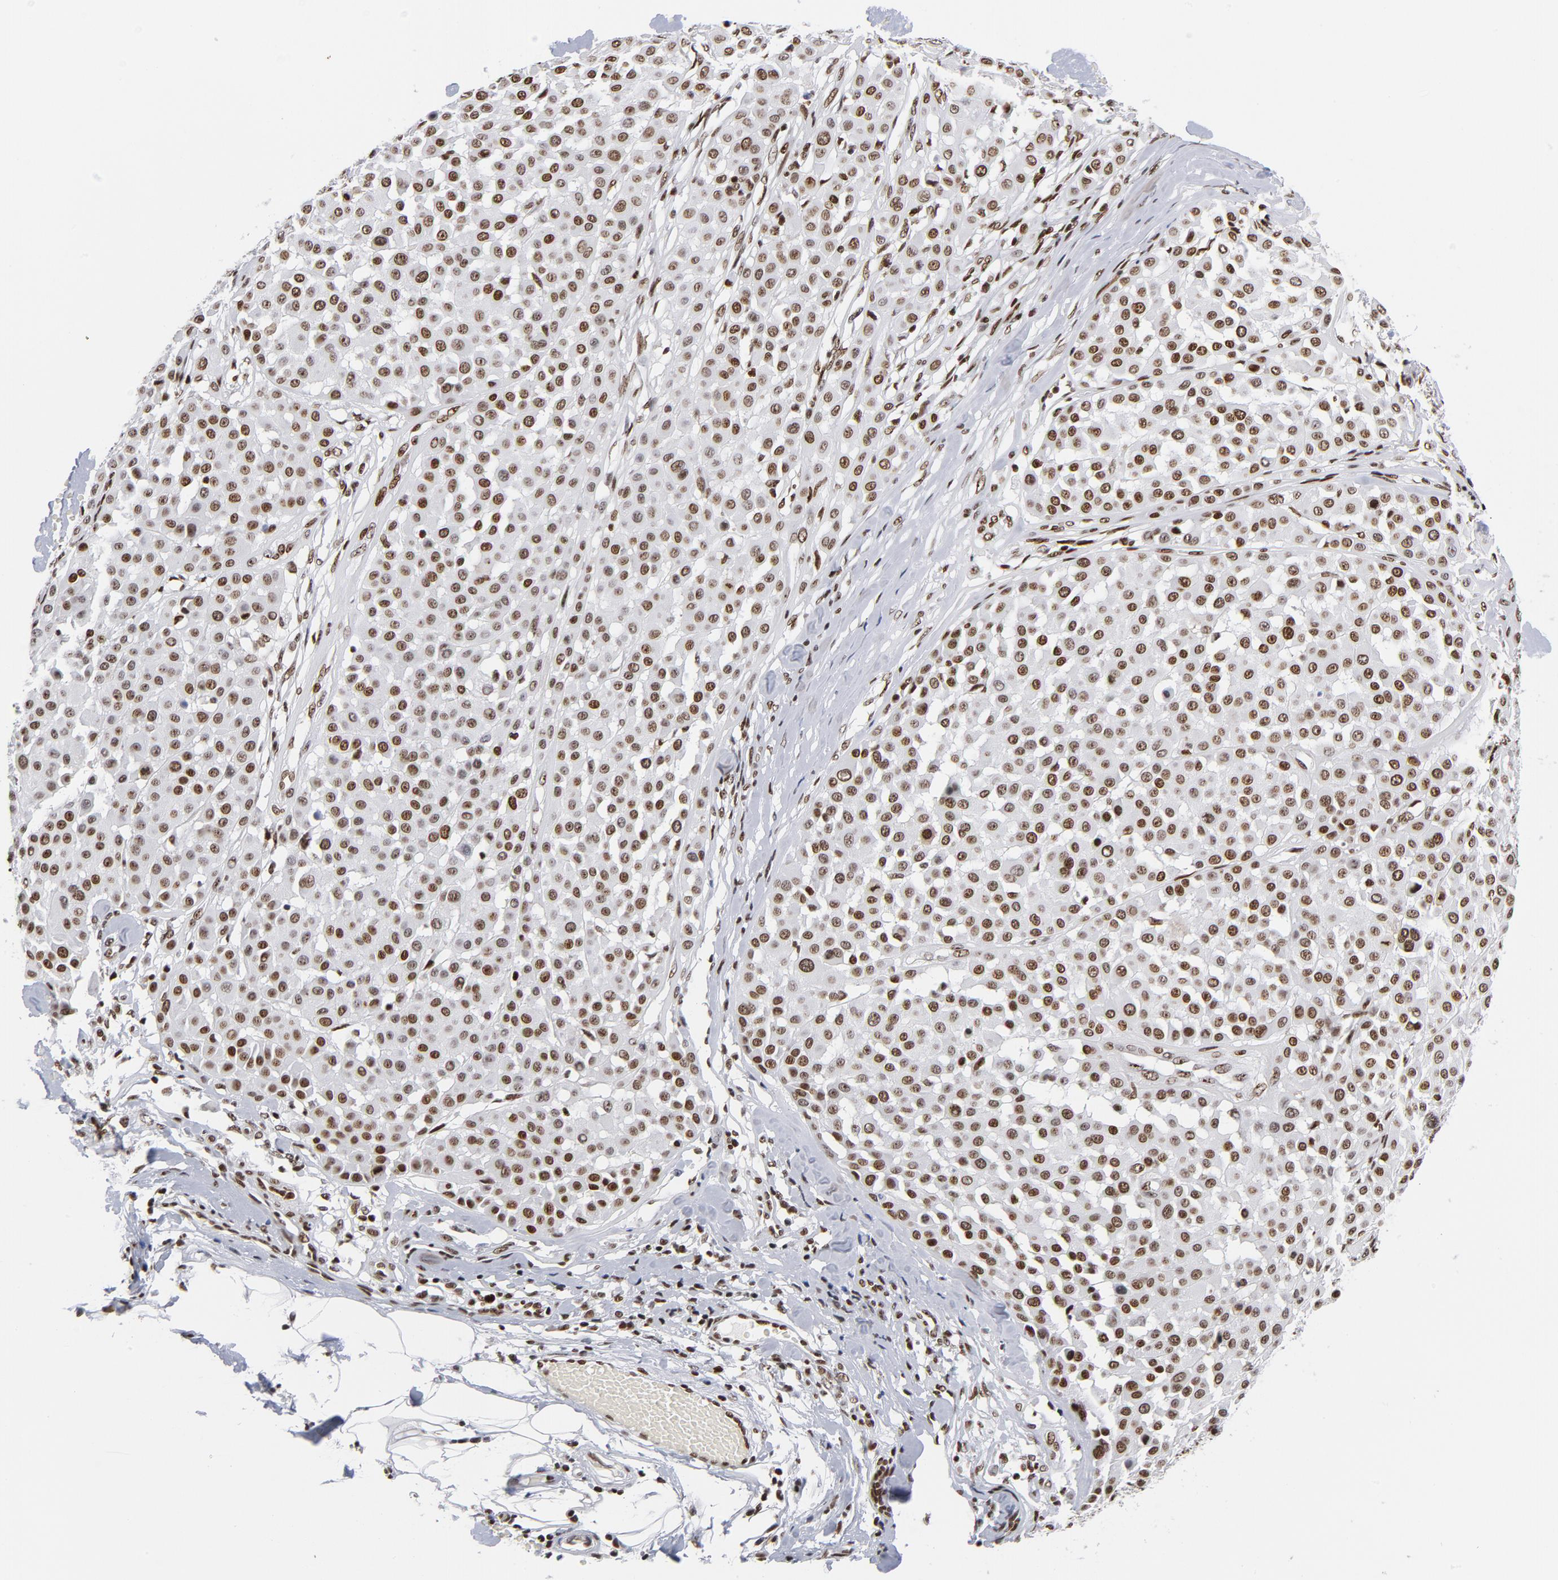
{"staining": {"intensity": "moderate", "quantity": ">75%", "location": "nuclear"}, "tissue": "melanoma", "cell_type": "Tumor cells", "image_type": "cancer", "snomed": [{"axis": "morphology", "description": "Malignant melanoma, Metastatic site"}, {"axis": "topography", "description": "Soft tissue"}], "caption": "Tumor cells reveal medium levels of moderate nuclear positivity in approximately >75% of cells in human melanoma.", "gene": "TOP2B", "patient": {"sex": "male", "age": 41}}